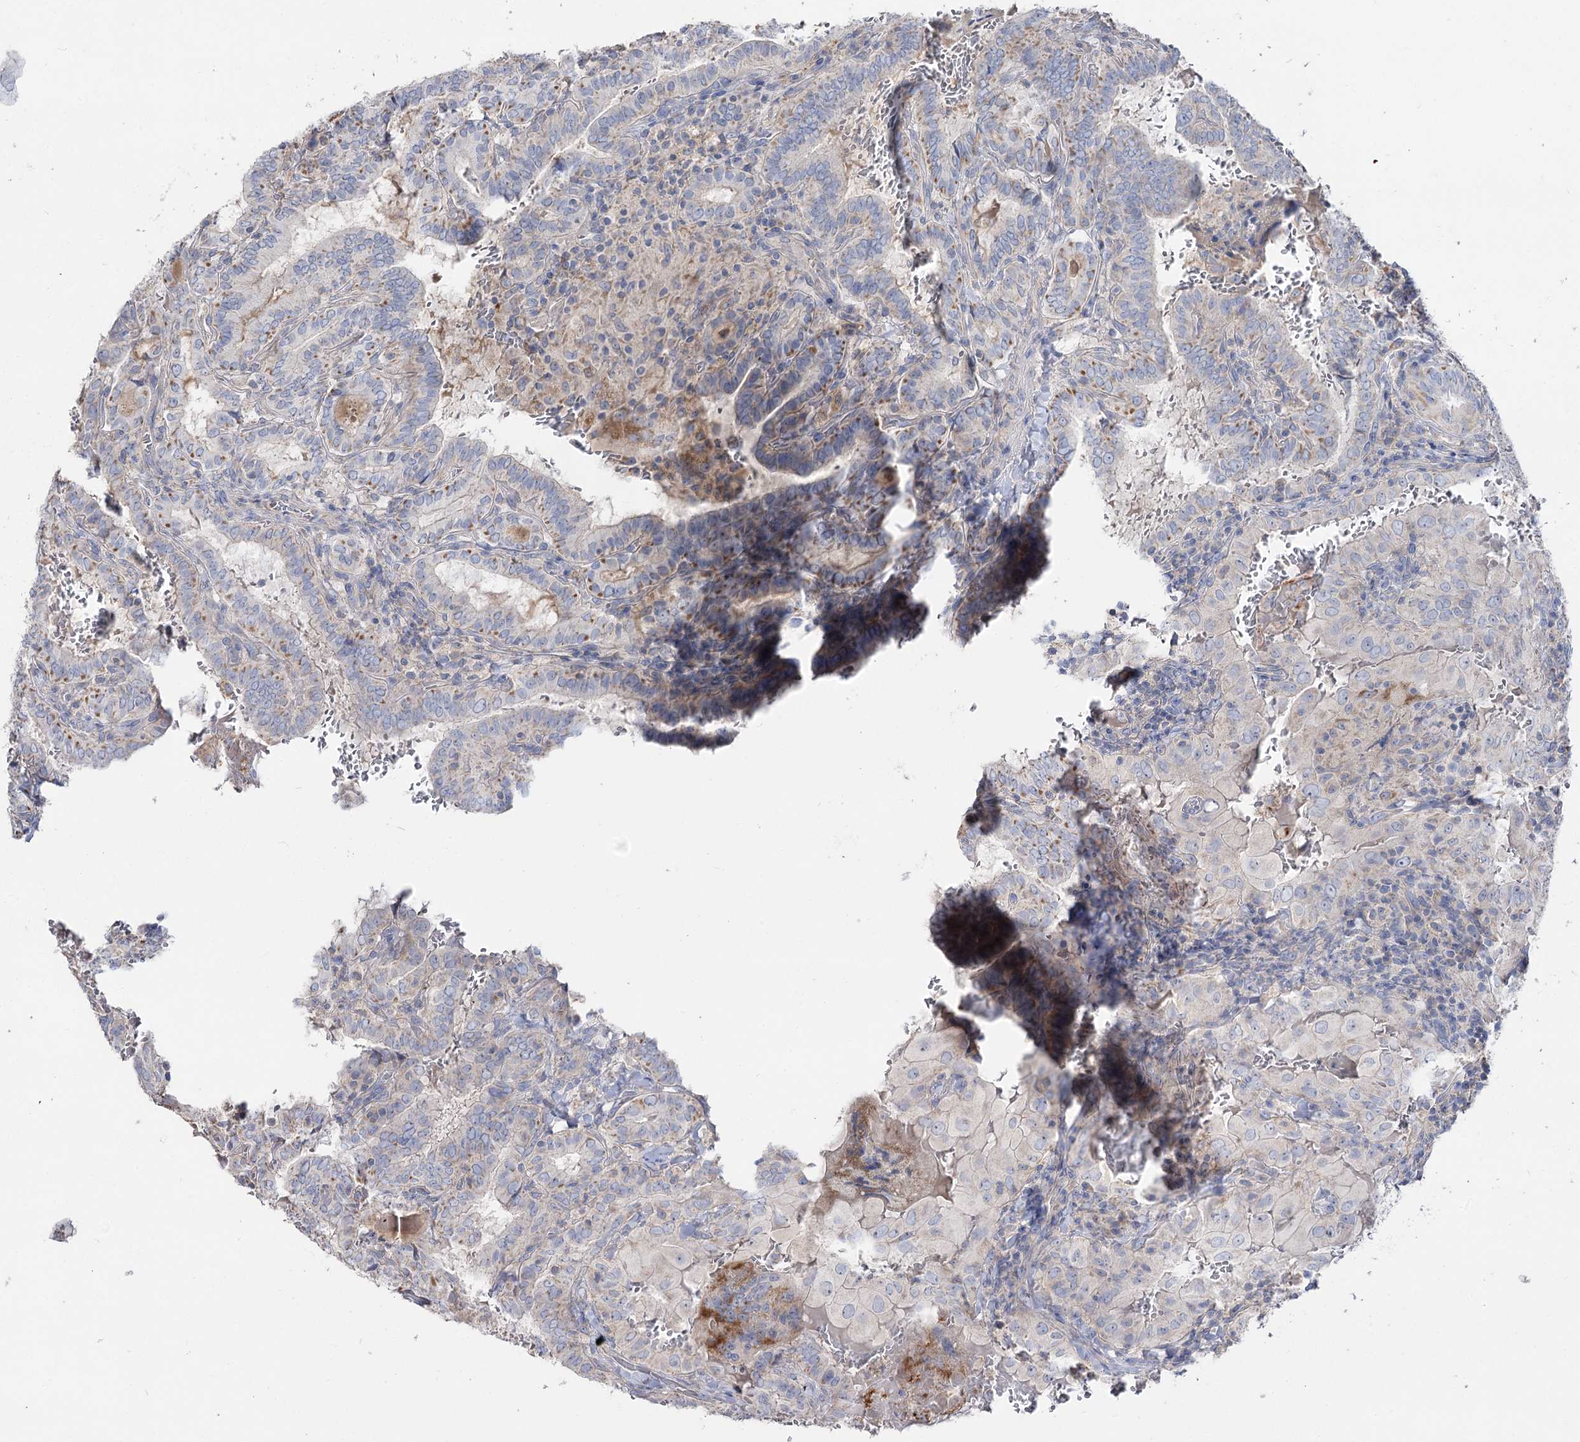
{"staining": {"intensity": "negative", "quantity": "none", "location": "none"}, "tissue": "thyroid cancer", "cell_type": "Tumor cells", "image_type": "cancer", "snomed": [{"axis": "morphology", "description": "Papillary adenocarcinoma, NOS"}, {"axis": "topography", "description": "Thyroid gland"}], "caption": "High magnification brightfield microscopy of thyroid cancer stained with DAB (3,3'-diaminobenzidine) (brown) and counterstained with hematoxylin (blue): tumor cells show no significant expression.", "gene": "TMEM187", "patient": {"sex": "female", "age": 72}}